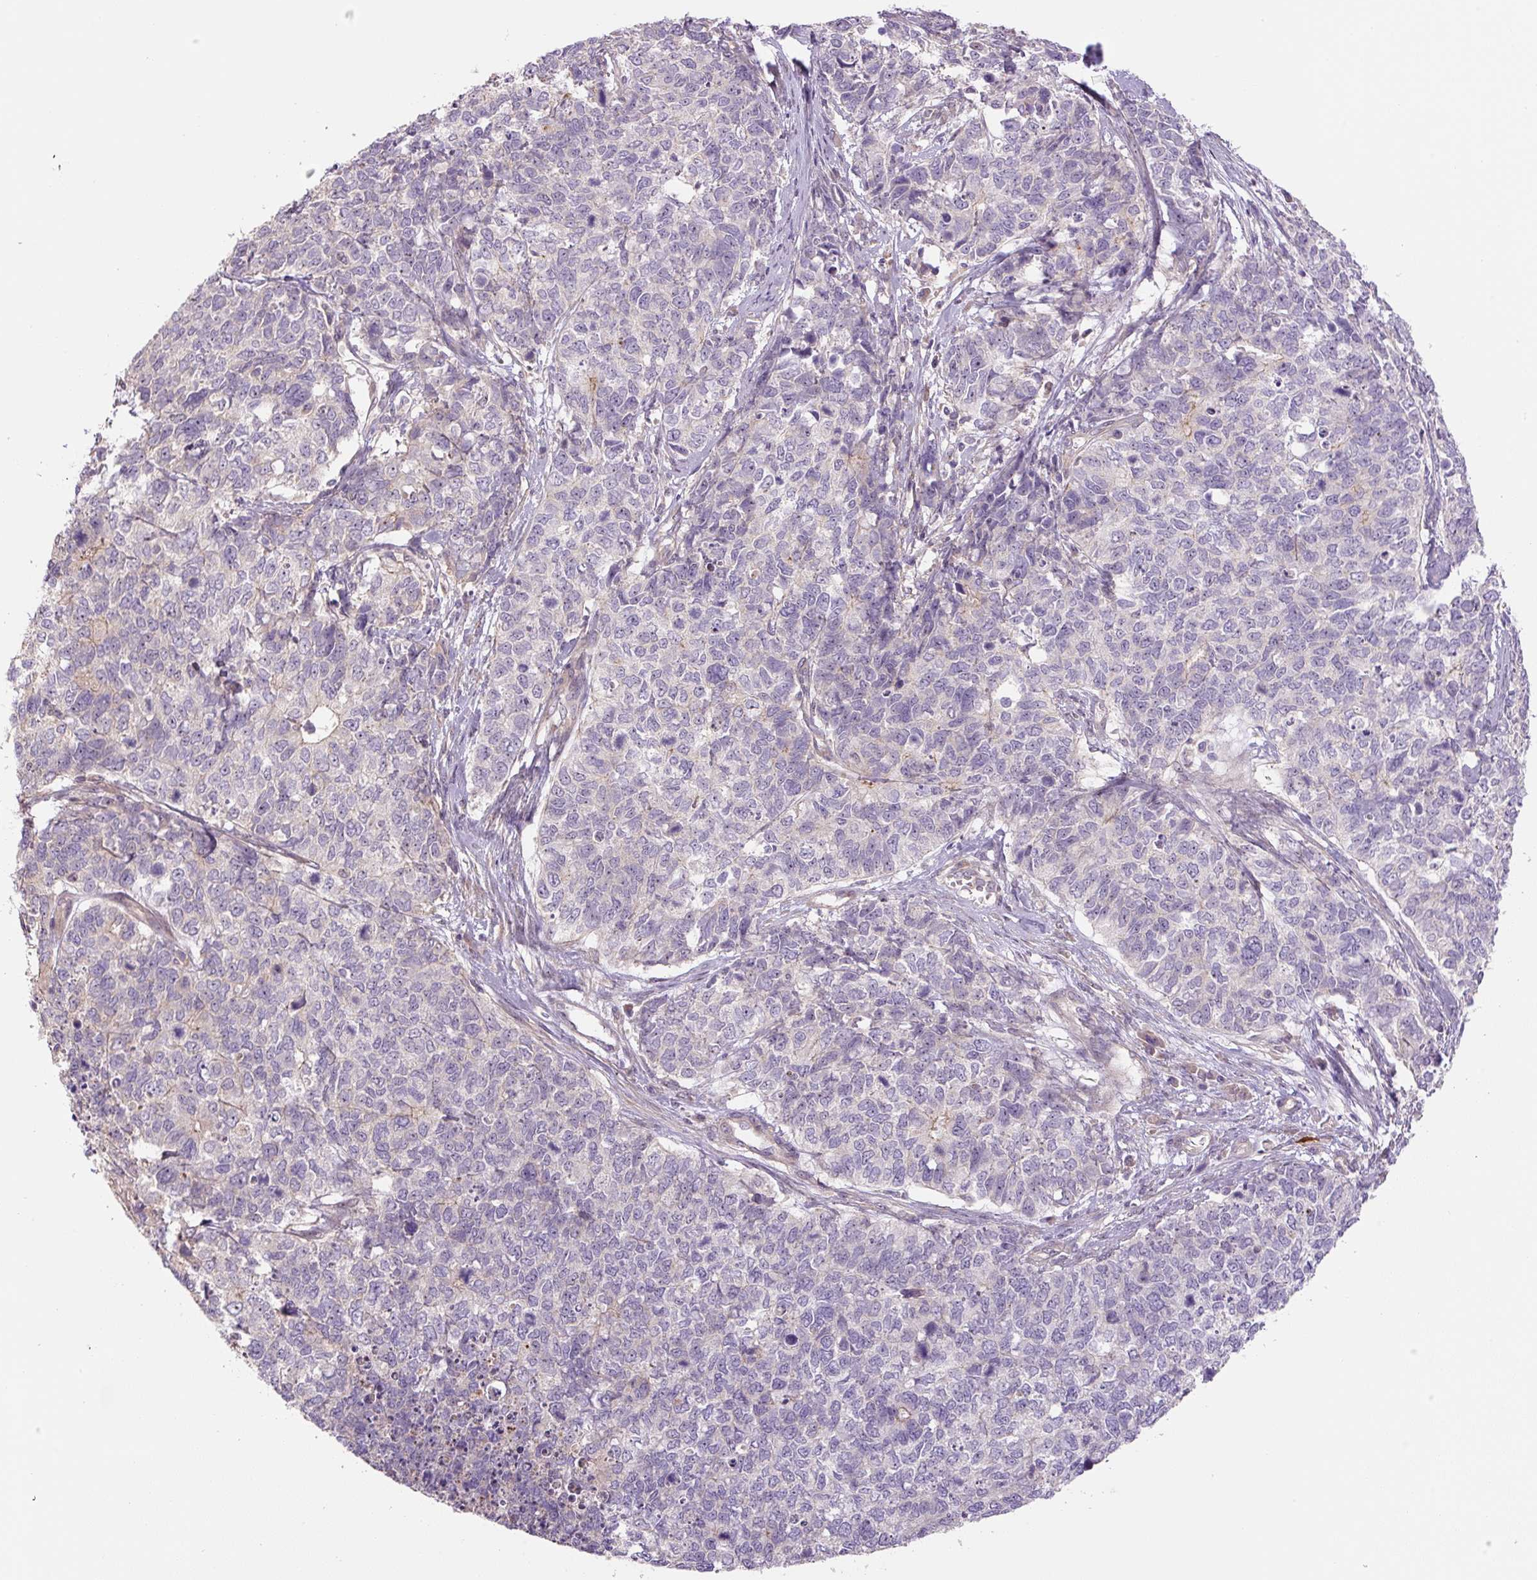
{"staining": {"intensity": "negative", "quantity": "none", "location": "none"}, "tissue": "cervical cancer", "cell_type": "Tumor cells", "image_type": "cancer", "snomed": [{"axis": "morphology", "description": "Squamous cell carcinoma, NOS"}, {"axis": "topography", "description": "Cervix"}], "caption": "This is a image of immunohistochemistry (IHC) staining of cervical squamous cell carcinoma, which shows no expression in tumor cells. (DAB (3,3'-diaminobenzidine) IHC with hematoxylin counter stain).", "gene": "TMEM151B", "patient": {"sex": "female", "age": 63}}